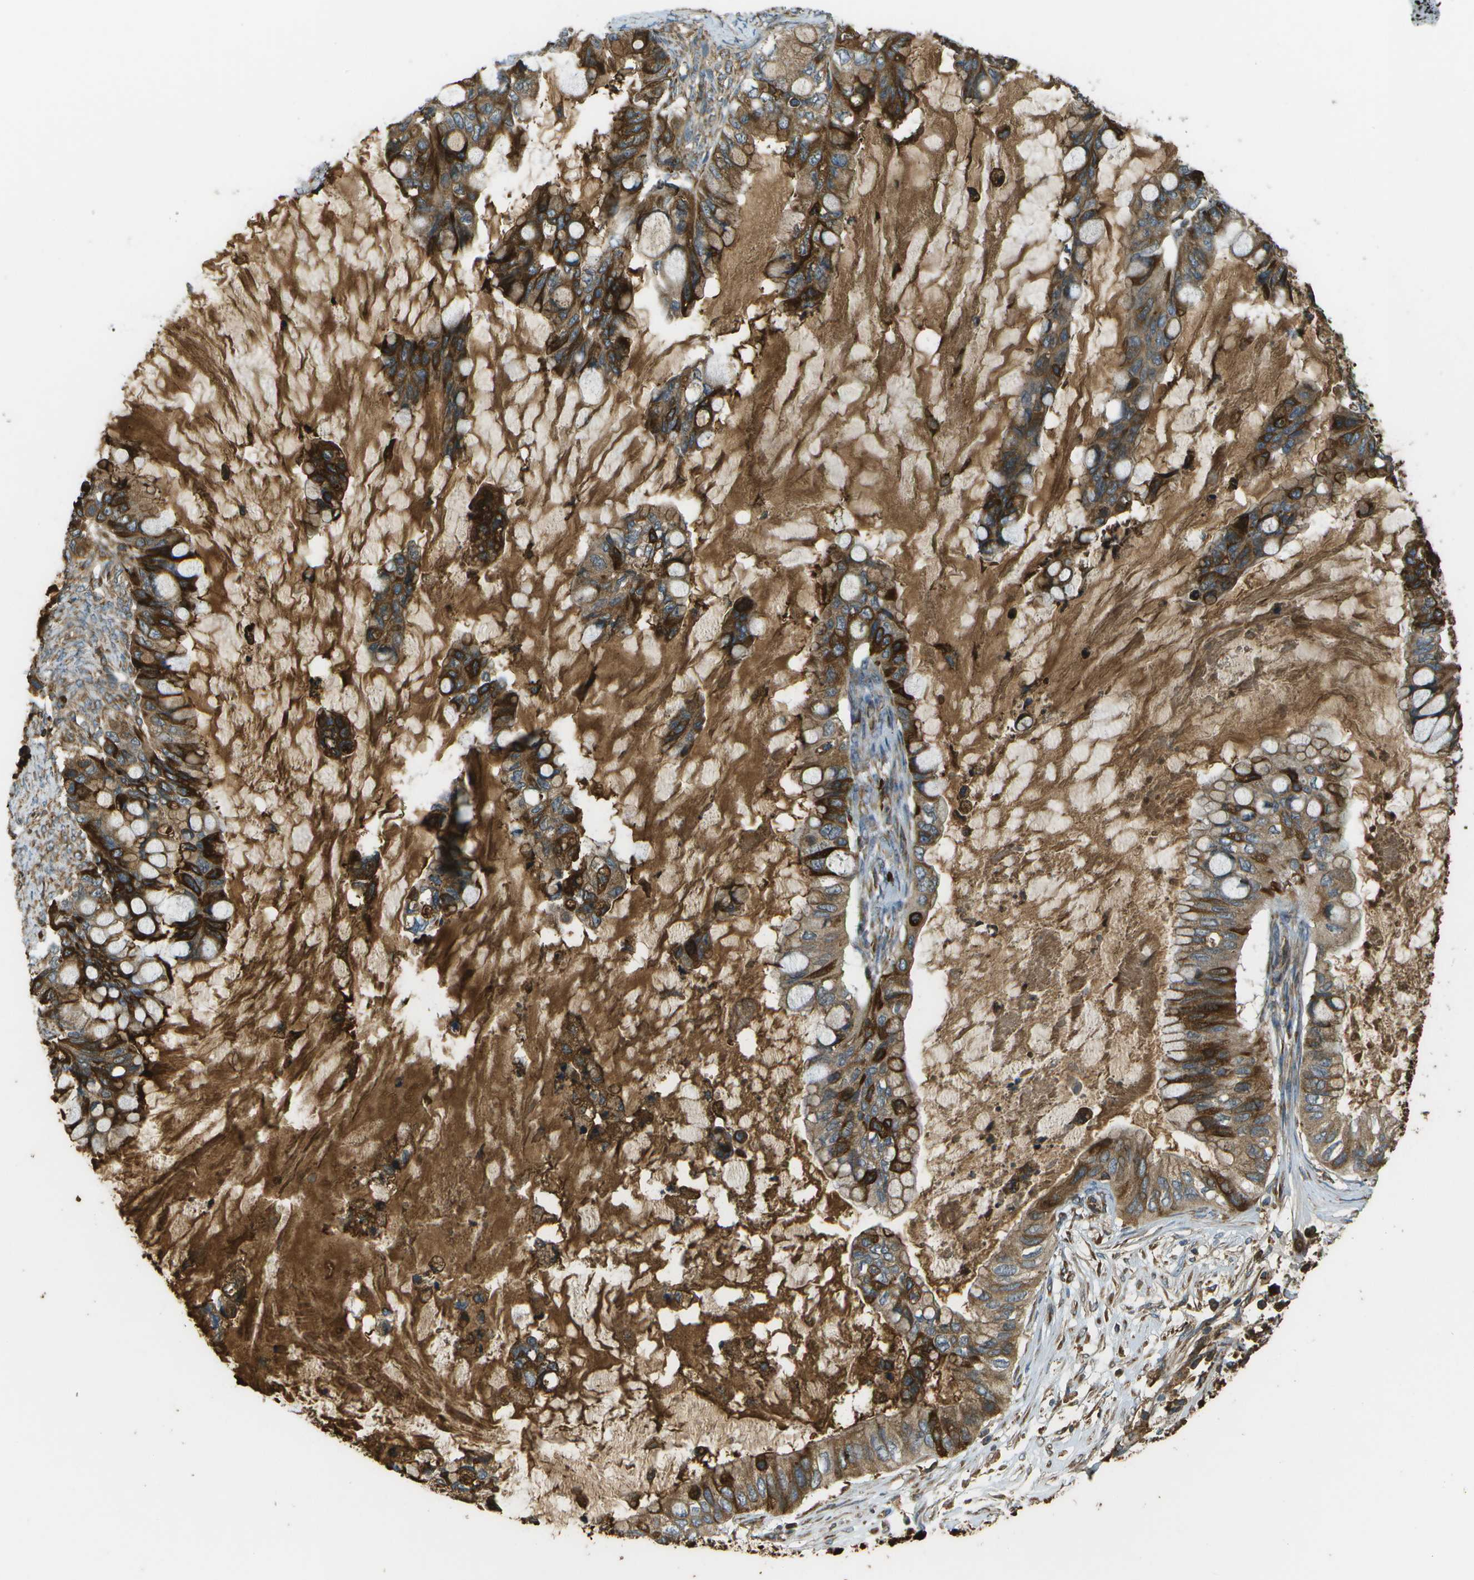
{"staining": {"intensity": "strong", "quantity": ">75%", "location": "cytoplasmic/membranous"}, "tissue": "ovarian cancer", "cell_type": "Tumor cells", "image_type": "cancer", "snomed": [{"axis": "morphology", "description": "Cystadenocarcinoma, mucinous, NOS"}, {"axis": "topography", "description": "Ovary"}], "caption": "Immunohistochemistry (IHC) (DAB (3,3'-diaminobenzidine)) staining of human ovarian cancer (mucinous cystadenocarcinoma) exhibits strong cytoplasmic/membranous protein expression in about >75% of tumor cells.", "gene": "USP30", "patient": {"sex": "female", "age": 80}}